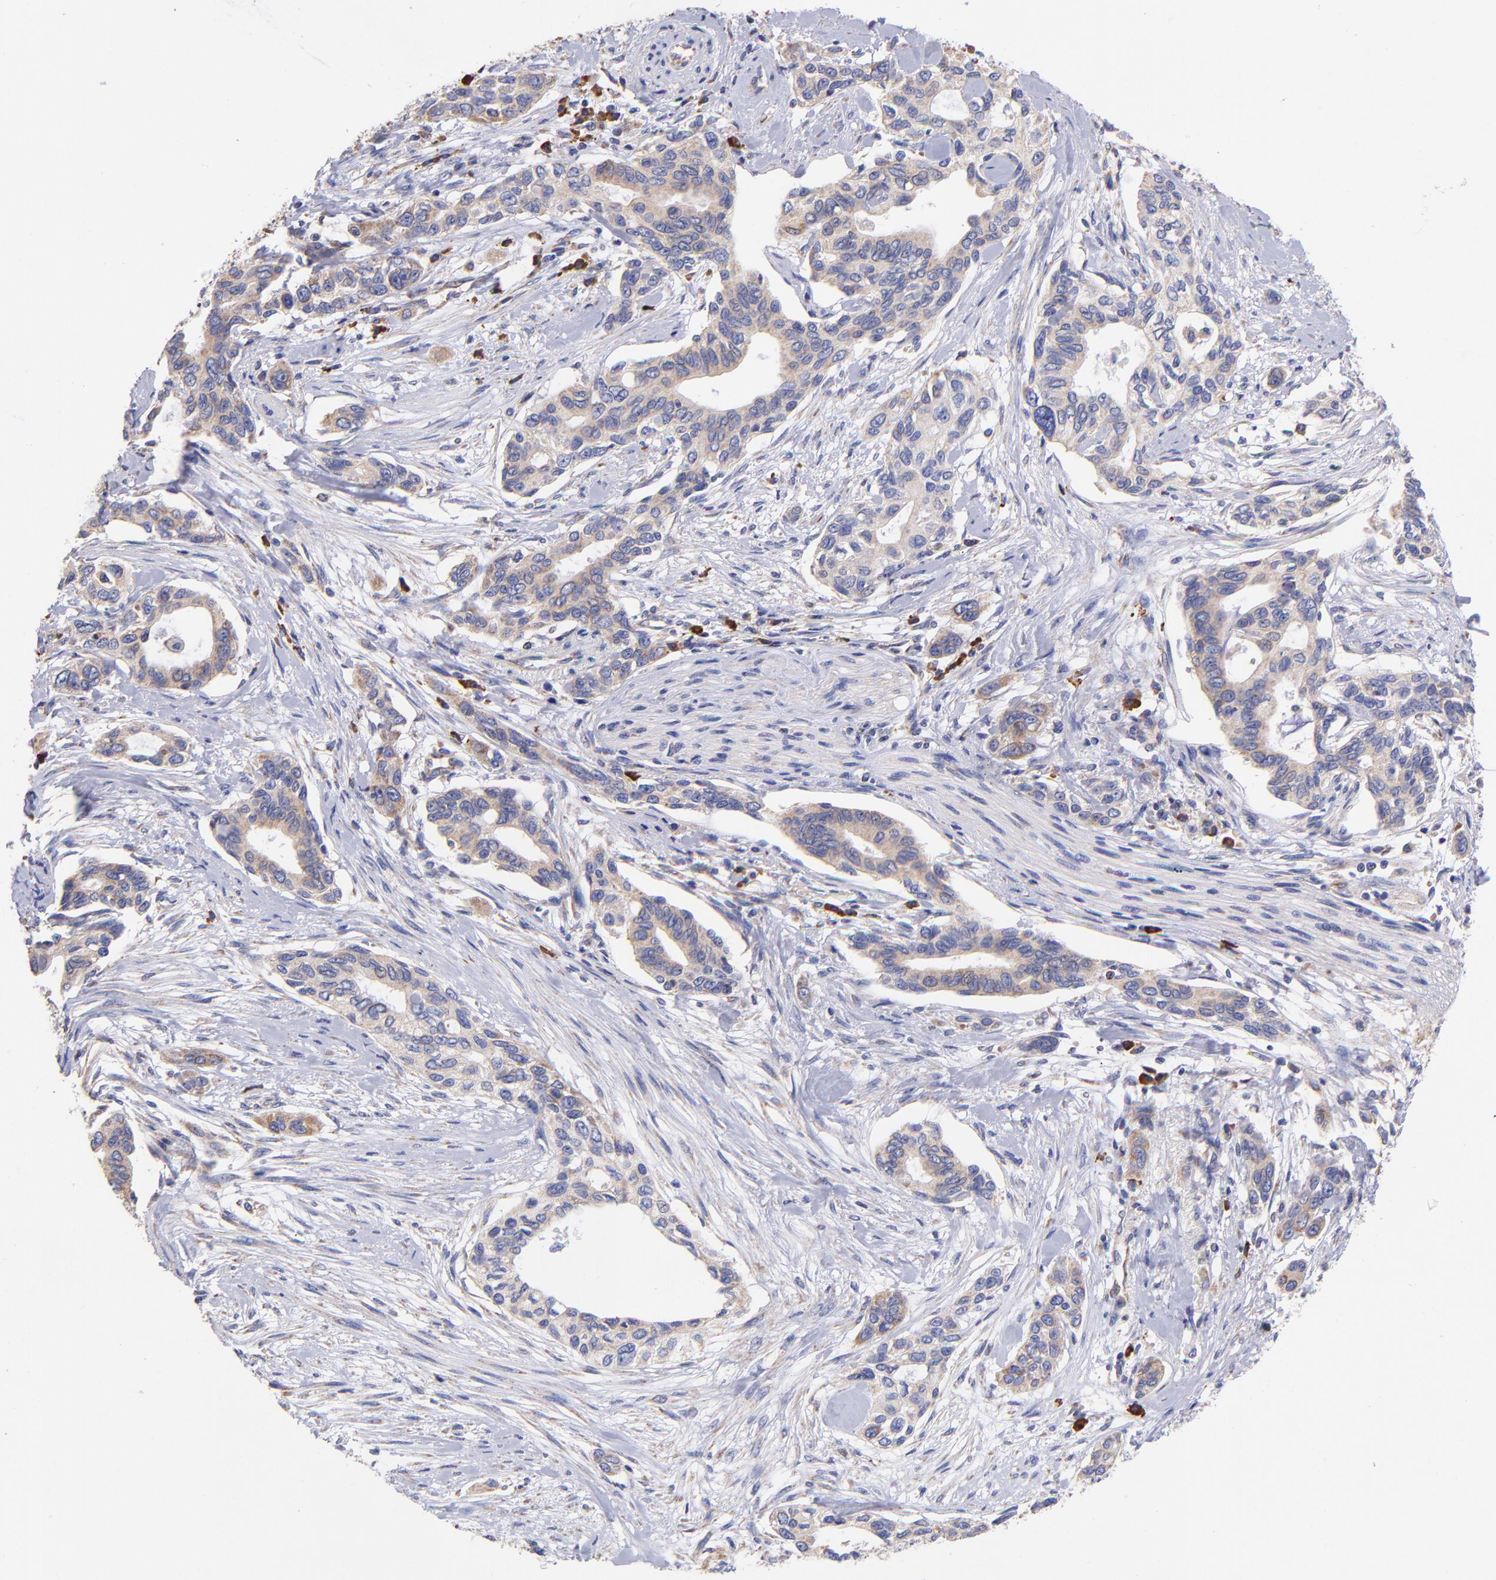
{"staining": {"intensity": "weak", "quantity": ">75%", "location": "cytoplasmic/membranous"}, "tissue": "pancreatic cancer", "cell_type": "Tumor cells", "image_type": "cancer", "snomed": [{"axis": "morphology", "description": "Adenocarcinoma, NOS"}, {"axis": "topography", "description": "Pancreas"}], "caption": "This is a micrograph of IHC staining of pancreatic cancer, which shows weak expression in the cytoplasmic/membranous of tumor cells.", "gene": "PREX1", "patient": {"sex": "female", "age": 60}}